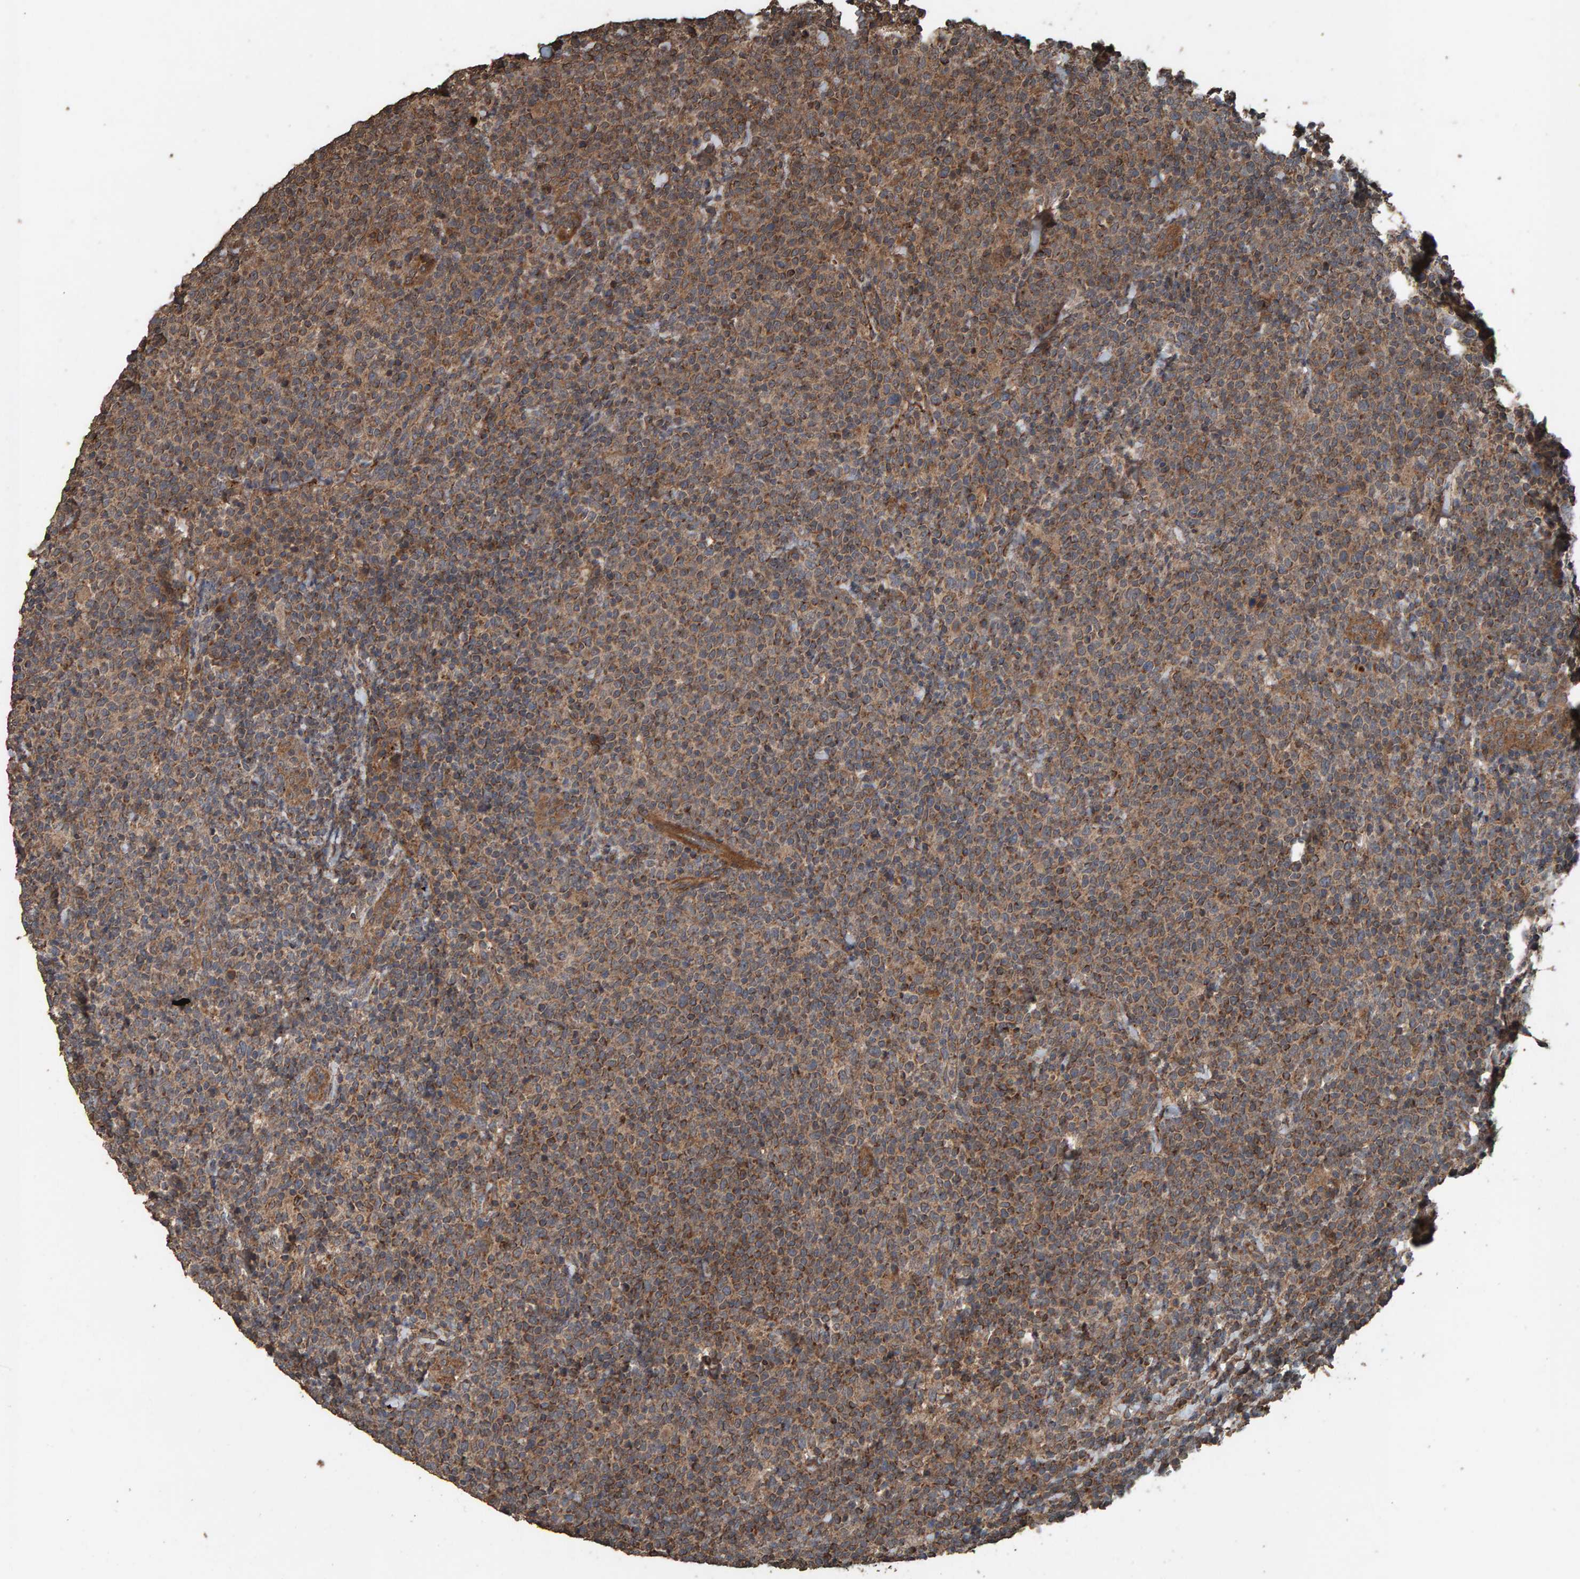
{"staining": {"intensity": "weak", "quantity": ">75%", "location": "cytoplasmic/membranous"}, "tissue": "lymphoma", "cell_type": "Tumor cells", "image_type": "cancer", "snomed": [{"axis": "morphology", "description": "Malignant lymphoma, non-Hodgkin's type, High grade"}, {"axis": "topography", "description": "Lymph node"}], "caption": "There is low levels of weak cytoplasmic/membranous staining in tumor cells of high-grade malignant lymphoma, non-Hodgkin's type, as demonstrated by immunohistochemical staining (brown color).", "gene": "DUS1L", "patient": {"sex": "male", "age": 61}}